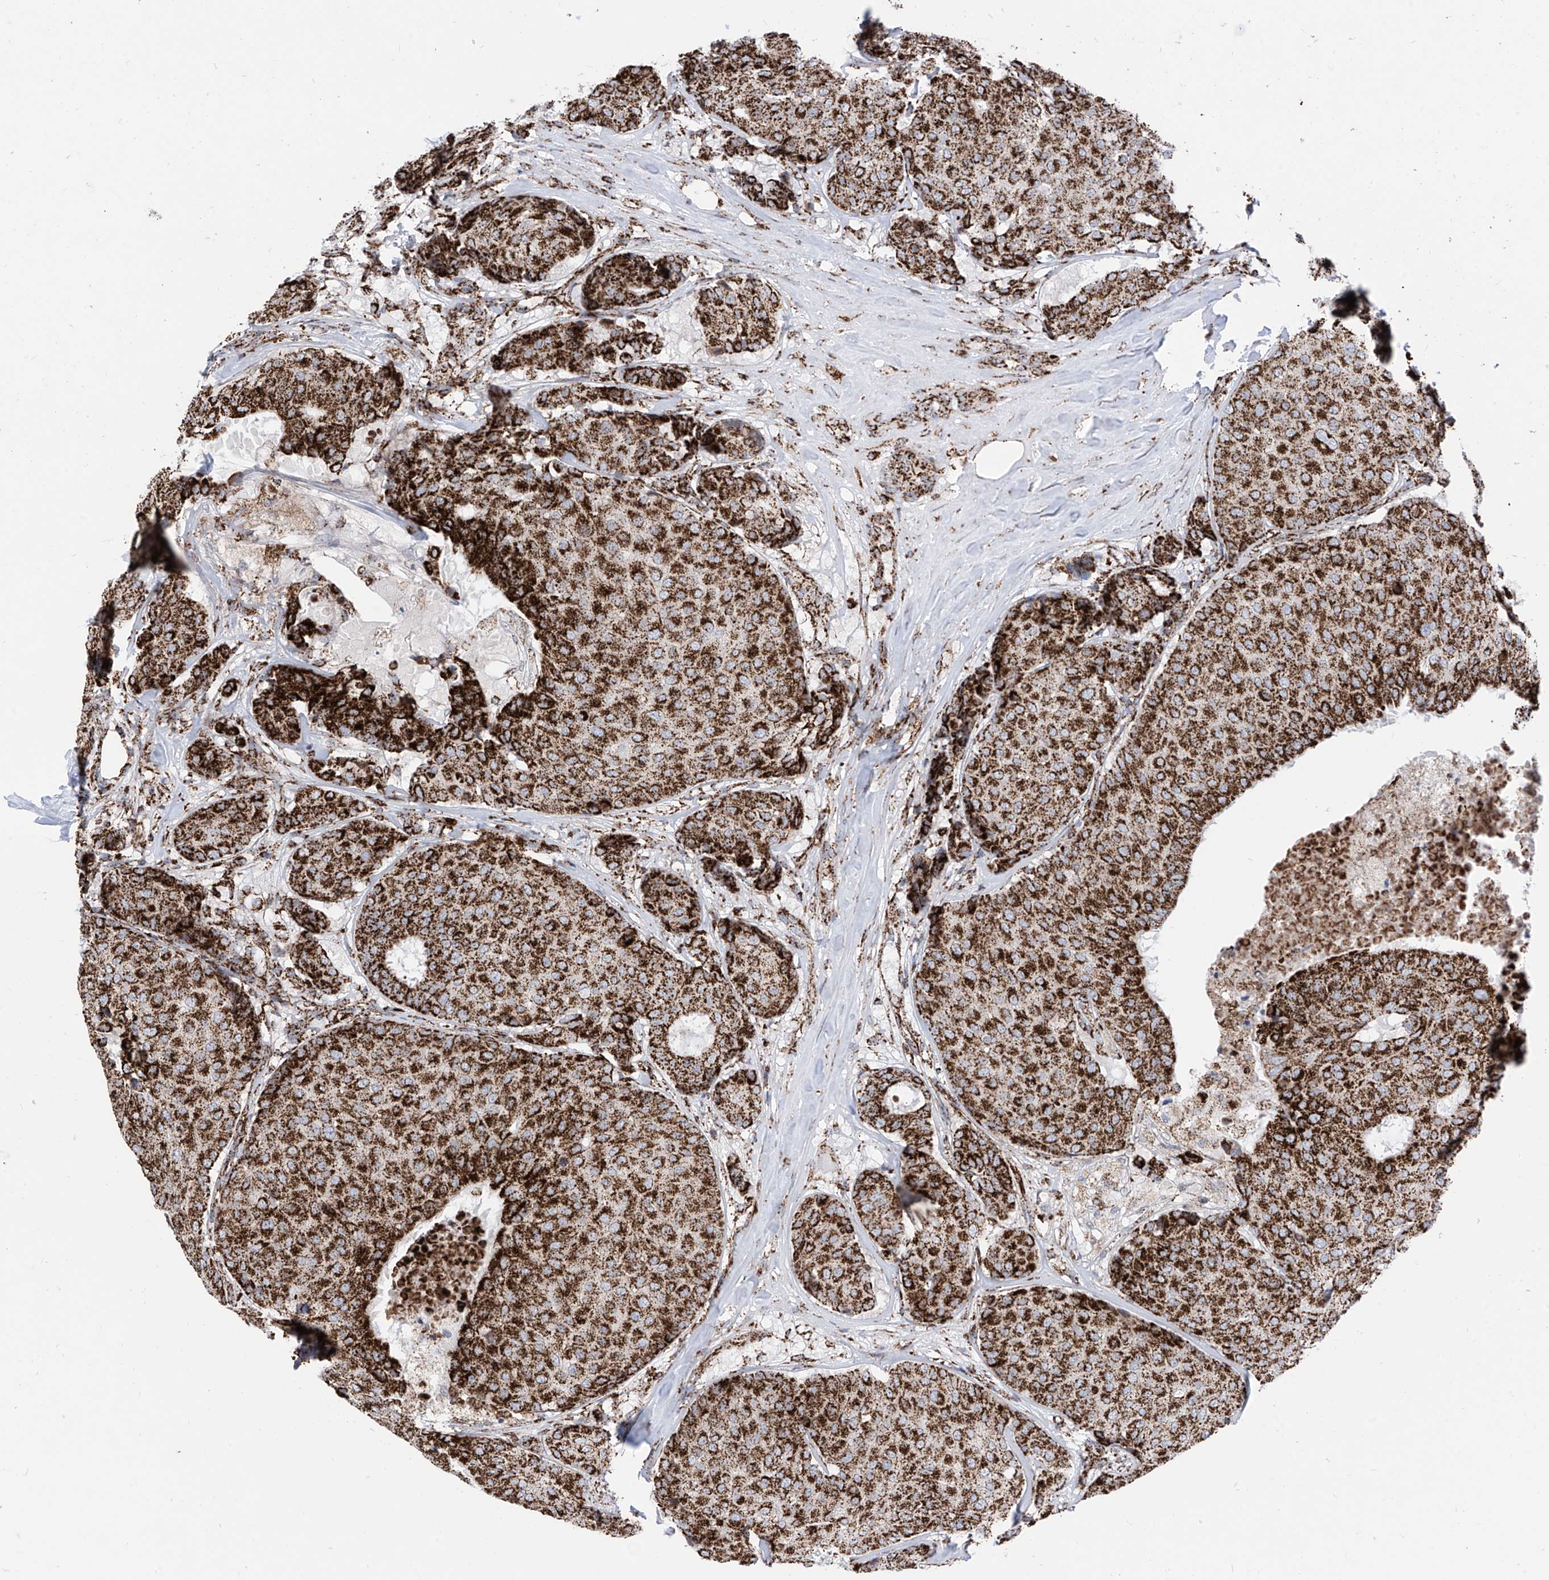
{"staining": {"intensity": "strong", "quantity": ">75%", "location": "cytoplasmic/membranous"}, "tissue": "breast cancer", "cell_type": "Tumor cells", "image_type": "cancer", "snomed": [{"axis": "morphology", "description": "Duct carcinoma"}, {"axis": "topography", "description": "Breast"}], "caption": "Human infiltrating ductal carcinoma (breast) stained for a protein (brown) reveals strong cytoplasmic/membranous positive staining in about >75% of tumor cells.", "gene": "COX5B", "patient": {"sex": "female", "age": 75}}